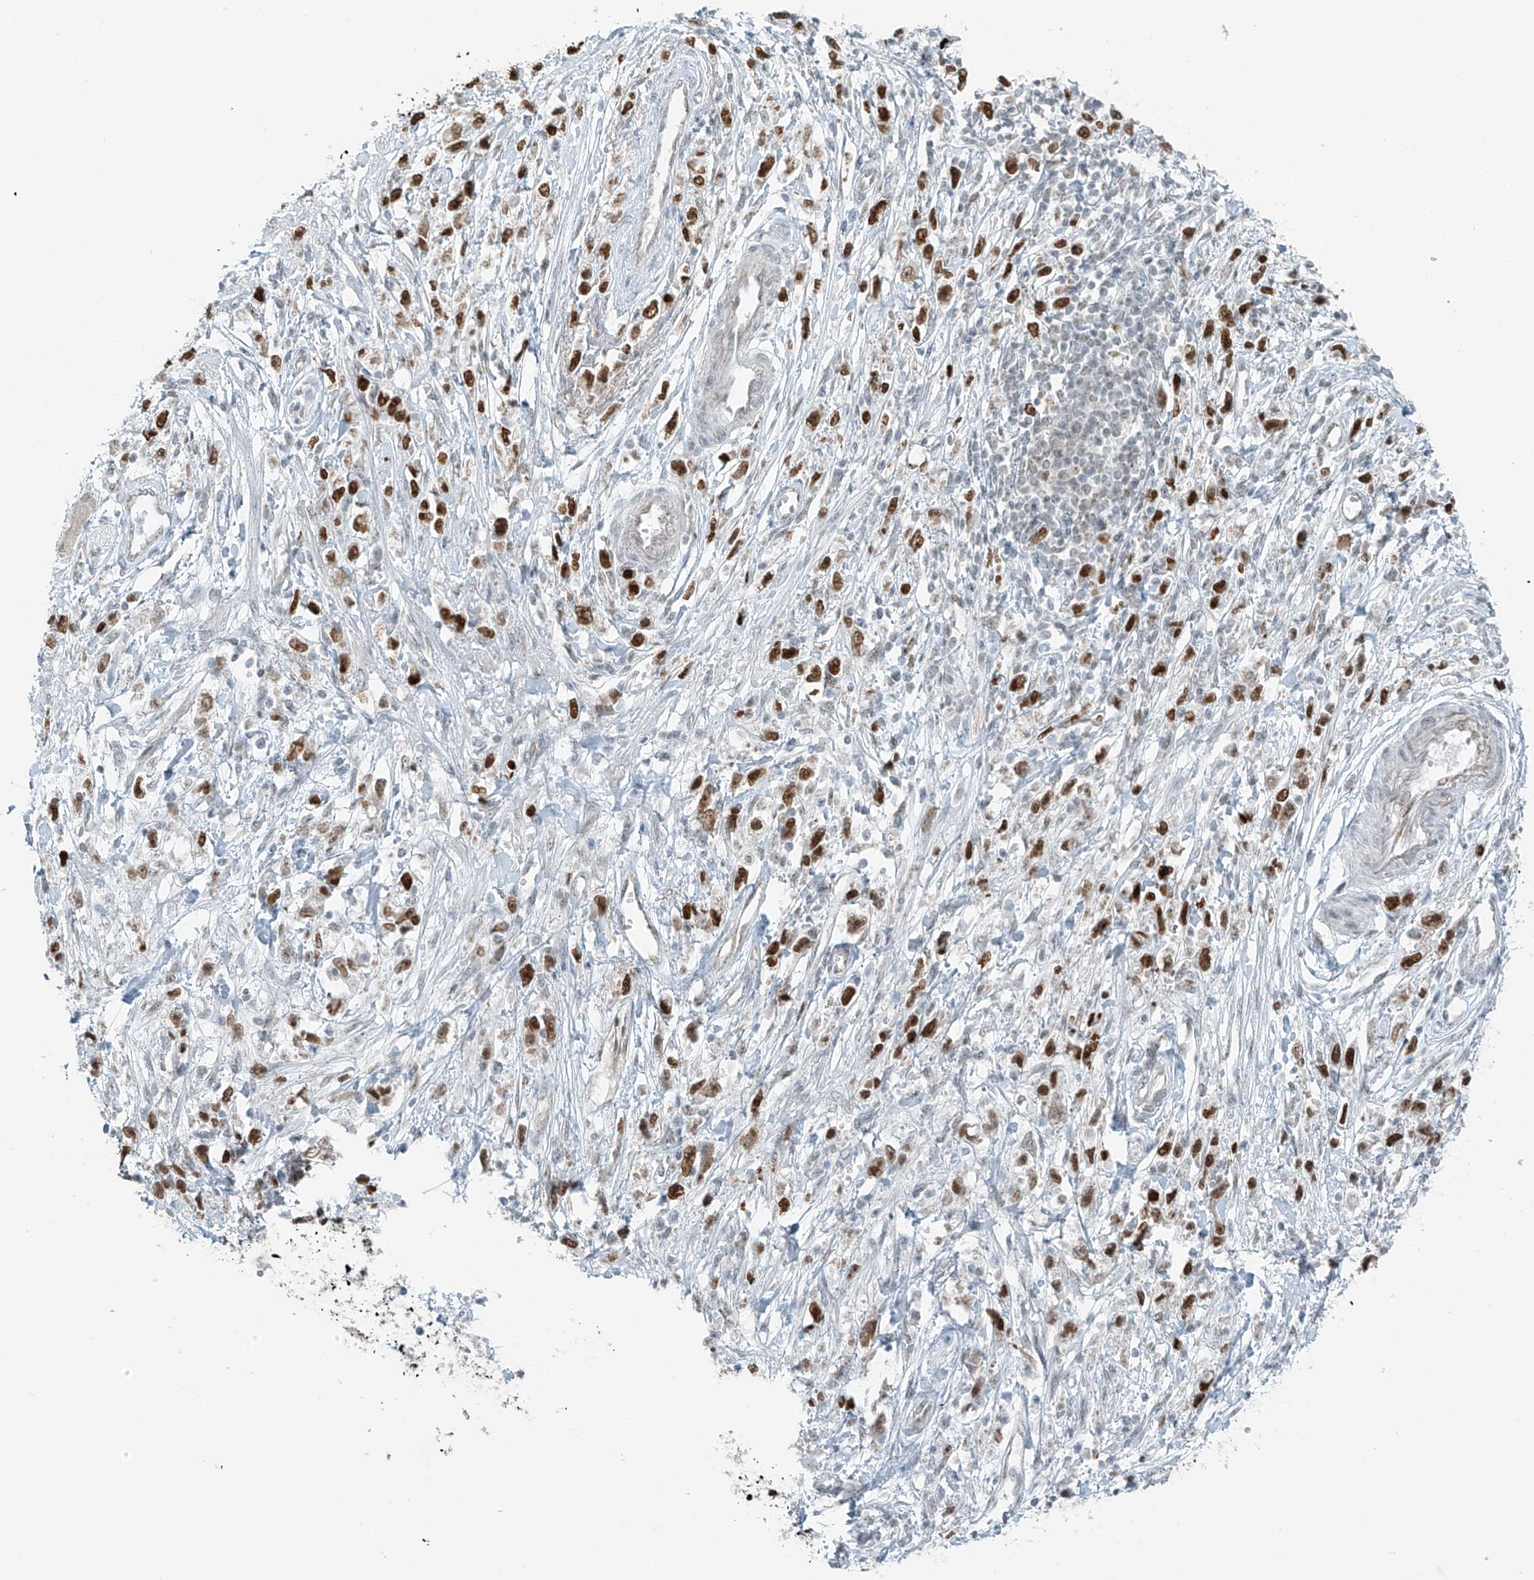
{"staining": {"intensity": "strong", "quantity": ">75%", "location": "nuclear"}, "tissue": "stomach cancer", "cell_type": "Tumor cells", "image_type": "cancer", "snomed": [{"axis": "morphology", "description": "Adenocarcinoma, NOS"}, {"axis": "topography", "description": "Stomach"}], "caption": "Stomach cancer (adenocarcinoma) stained with DAB immunohistochemistry (IHC) reveals high levels of strong nuclear positivity in approximately >75% of tumor cells.", "gene": "WRNIP1", "patient": {"sex": "female", "age": 59}}